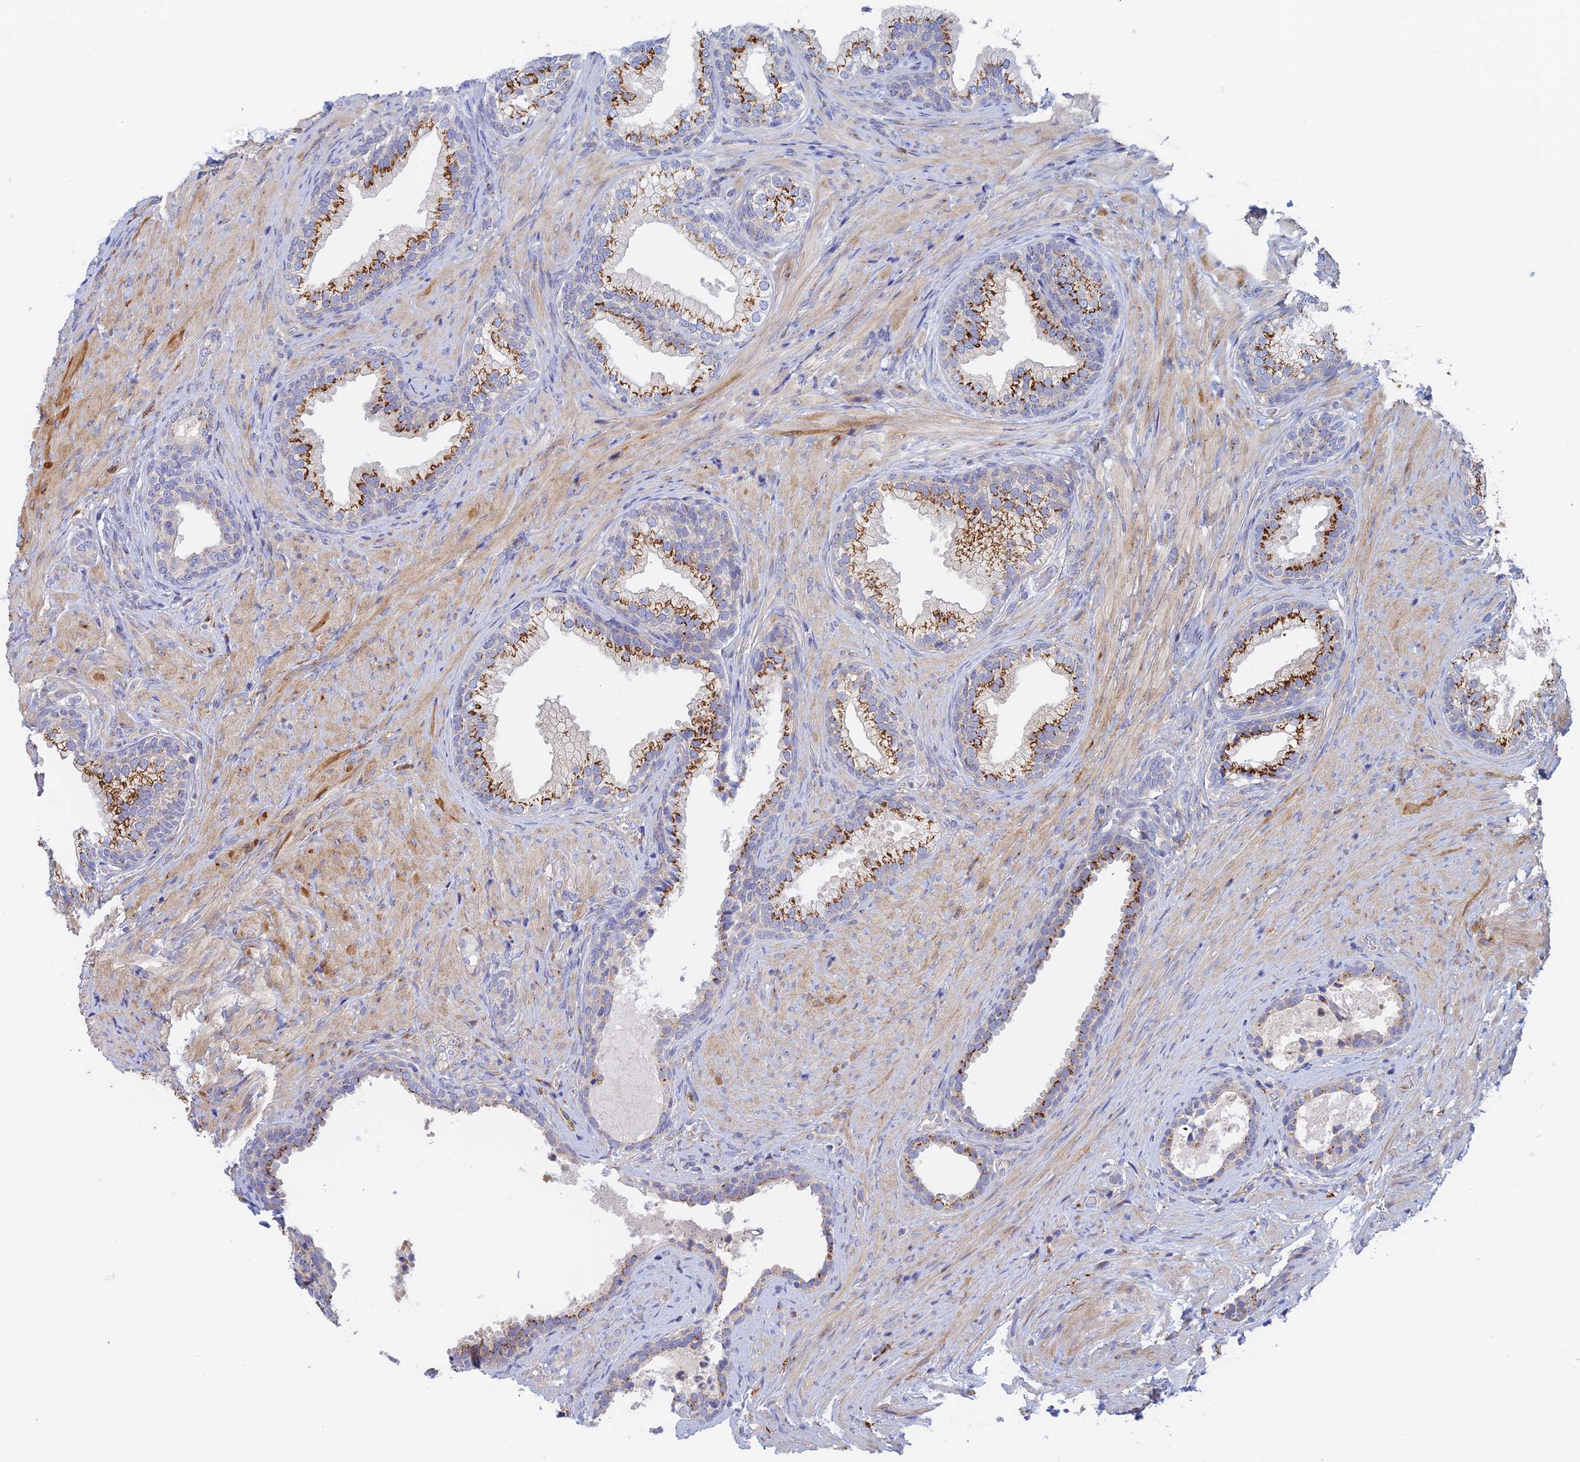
{"staining": {"intensity": "strong", "quantity": "25%-75%", "location": "cytoplasmic/membranous"}, "tissue": "prostate", "cell_type": "Glandular cells", "image_type": "normal", "snomed": [{"axis": "morphology", "description": "Normal tissue, NOS"}, {"axis": "topography", "description": "Prostate"}], "caption": "Immunohistochemistry (IHC) (DAB) staining of benign prostate exhibits strong cytoplasmic/membranous protein positivity in approximately 25%-75% of glandular cells.", "gene": "SLC24A3", "patient": {"sex": "male", "age": 76}}